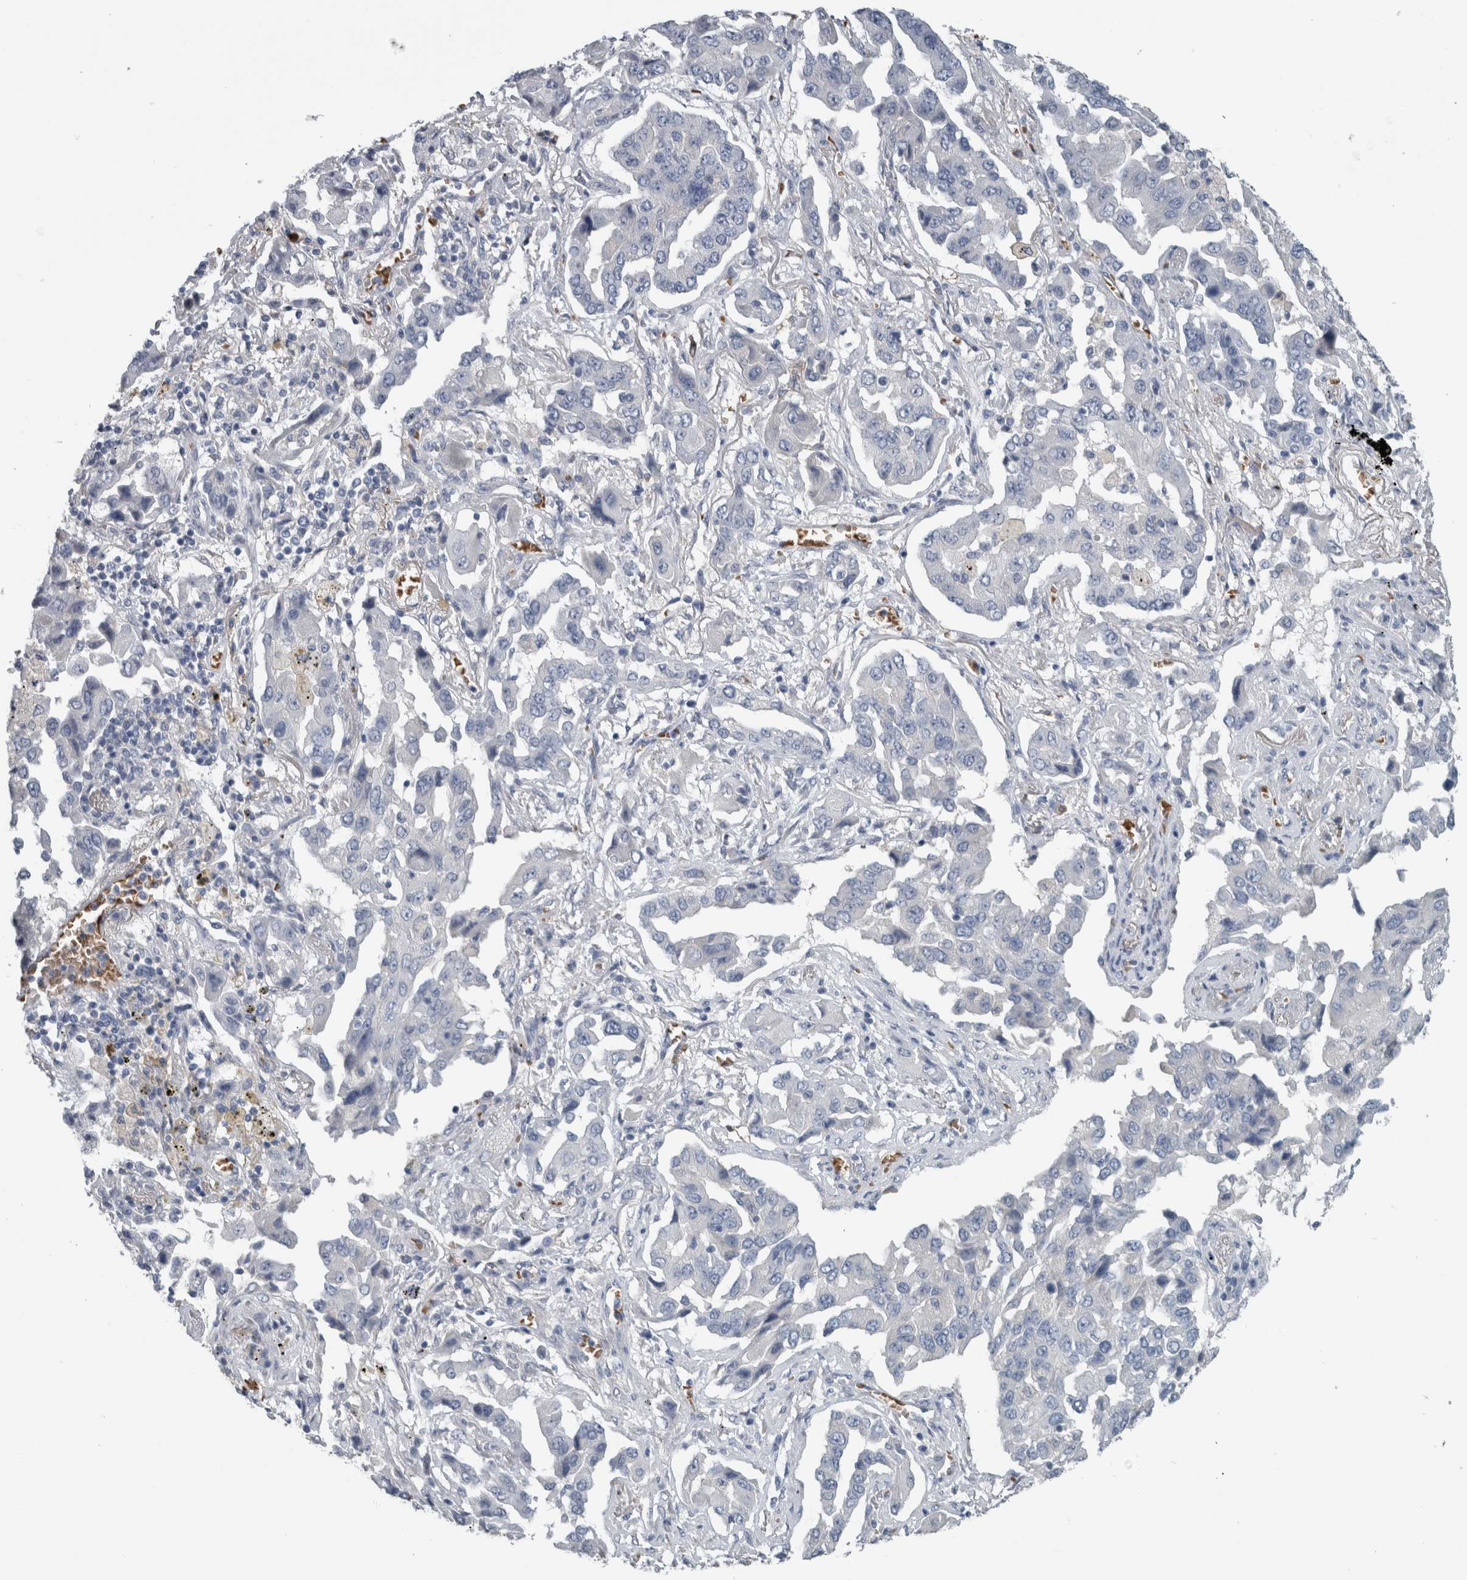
{"staining": {"intensity": "negative", "quantity": "none", "location": "none"}, "tissue": "lung cancer", "cell_type": "Tumor cells", "image_type": "cancer", "snomed": [{"axis": "morphology", "description": "Adenocarcinoma, NOS"}, {"axis": "topography", "description": "Lung"}], "caption": "DAB immunohistochemical staining of human lung cancer demonstrates no significant positivity in tumor cells.", "gene": "SH3GL2", "patient": {"sex": "female", "age": 65}}